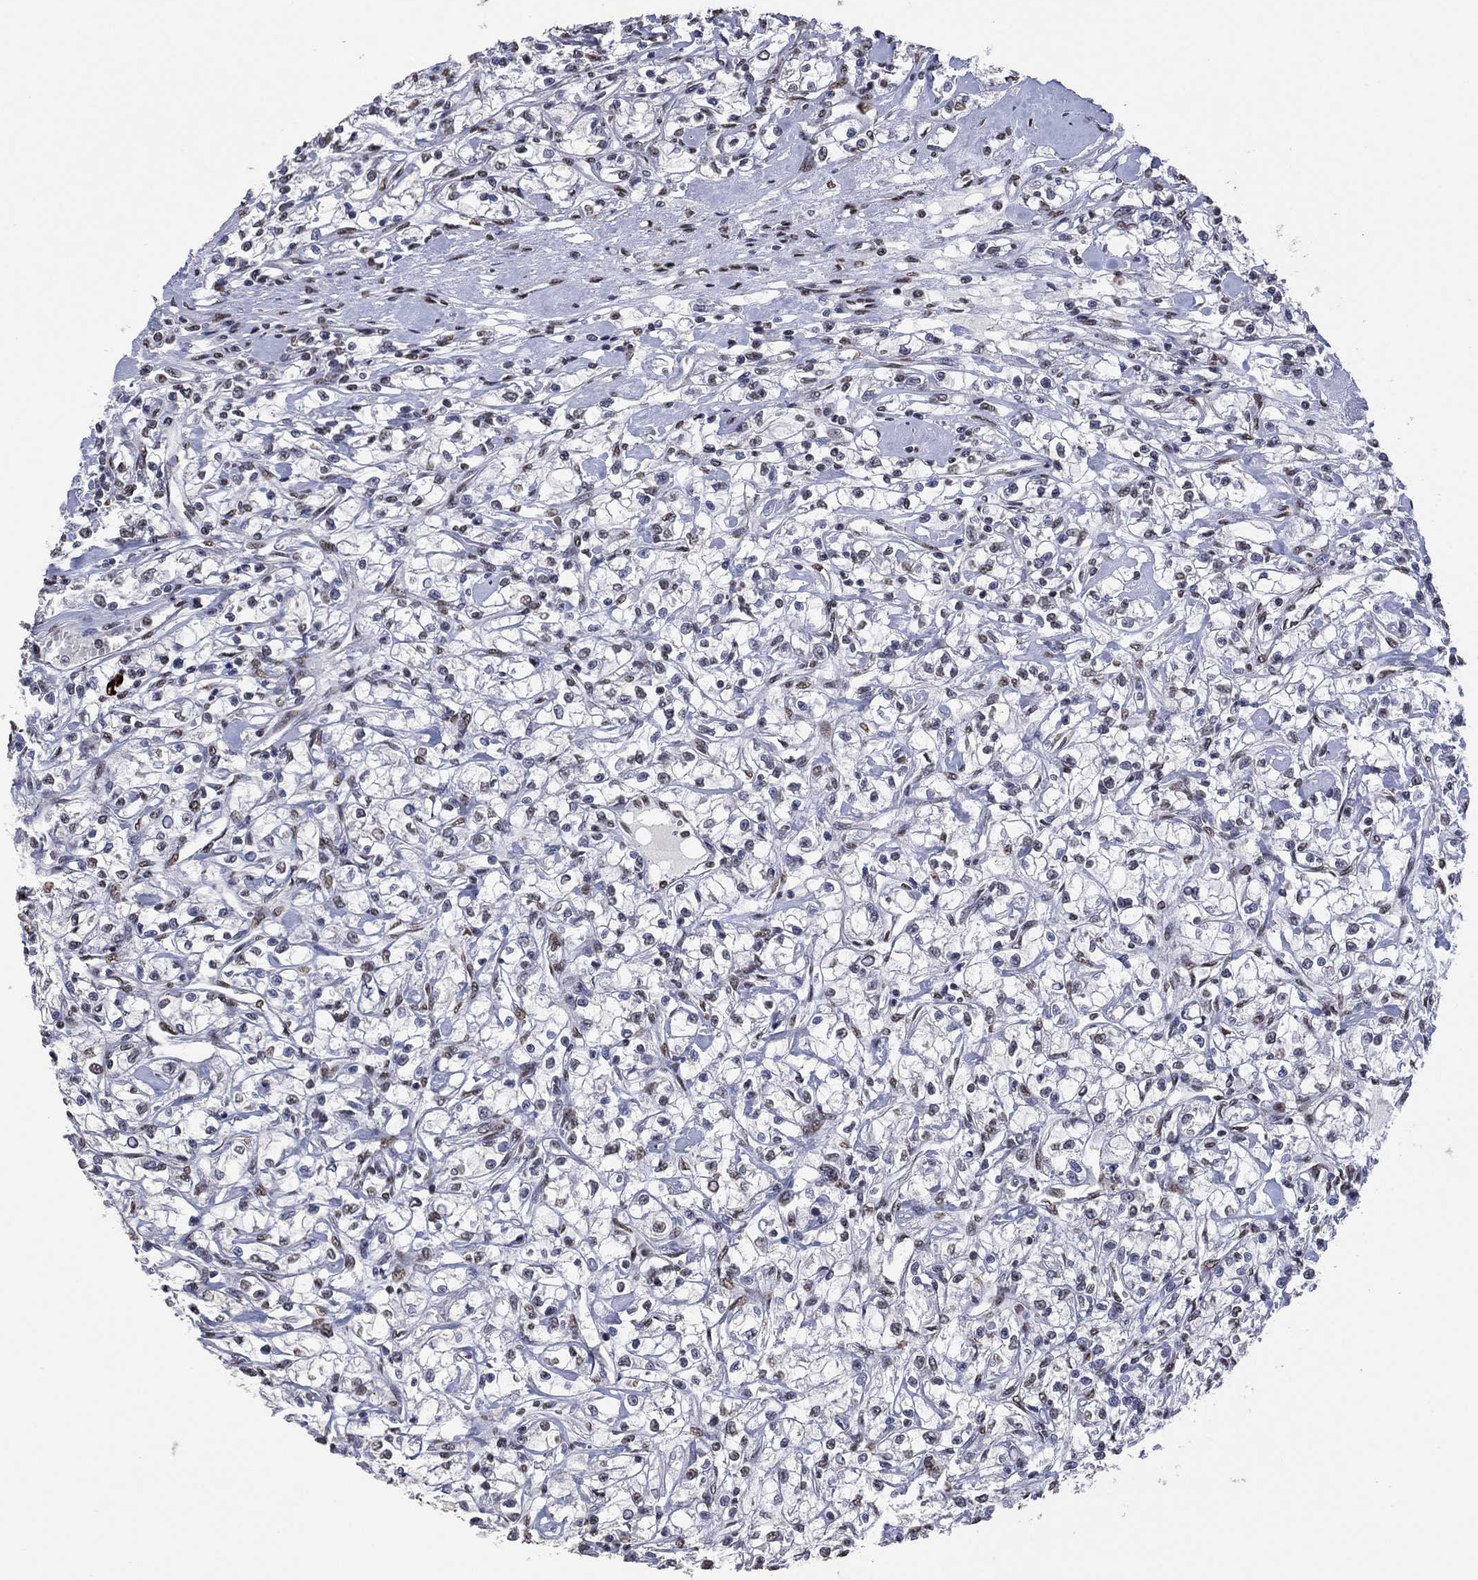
{"staining": {"intensity": "weak", "quantity": "<25%", "location": "nuclear"}, "tissue": "renal cancer", "cell_type": "Tumor cells", "image_type": "cancer", "snomed": [{"axis": "morphology", "description": "Adenocarcinoma, NOS"}, {"axis": "topography", "description": "Kidney"}], "caption": "High magnification brightfield microscopy of adenocarcinoma (renal) stained with DAB (brown) and counterstained with hematoxylin (blue): tumor cells show no significant positivity. (Stains: DAB immunohistochemistry (IHC) with hematoxylin counter stain, Microscopy: brightfield microscopy at high magnification).", "gene": "EHMT1", "patient": {"sex": "female", "age": 59}}